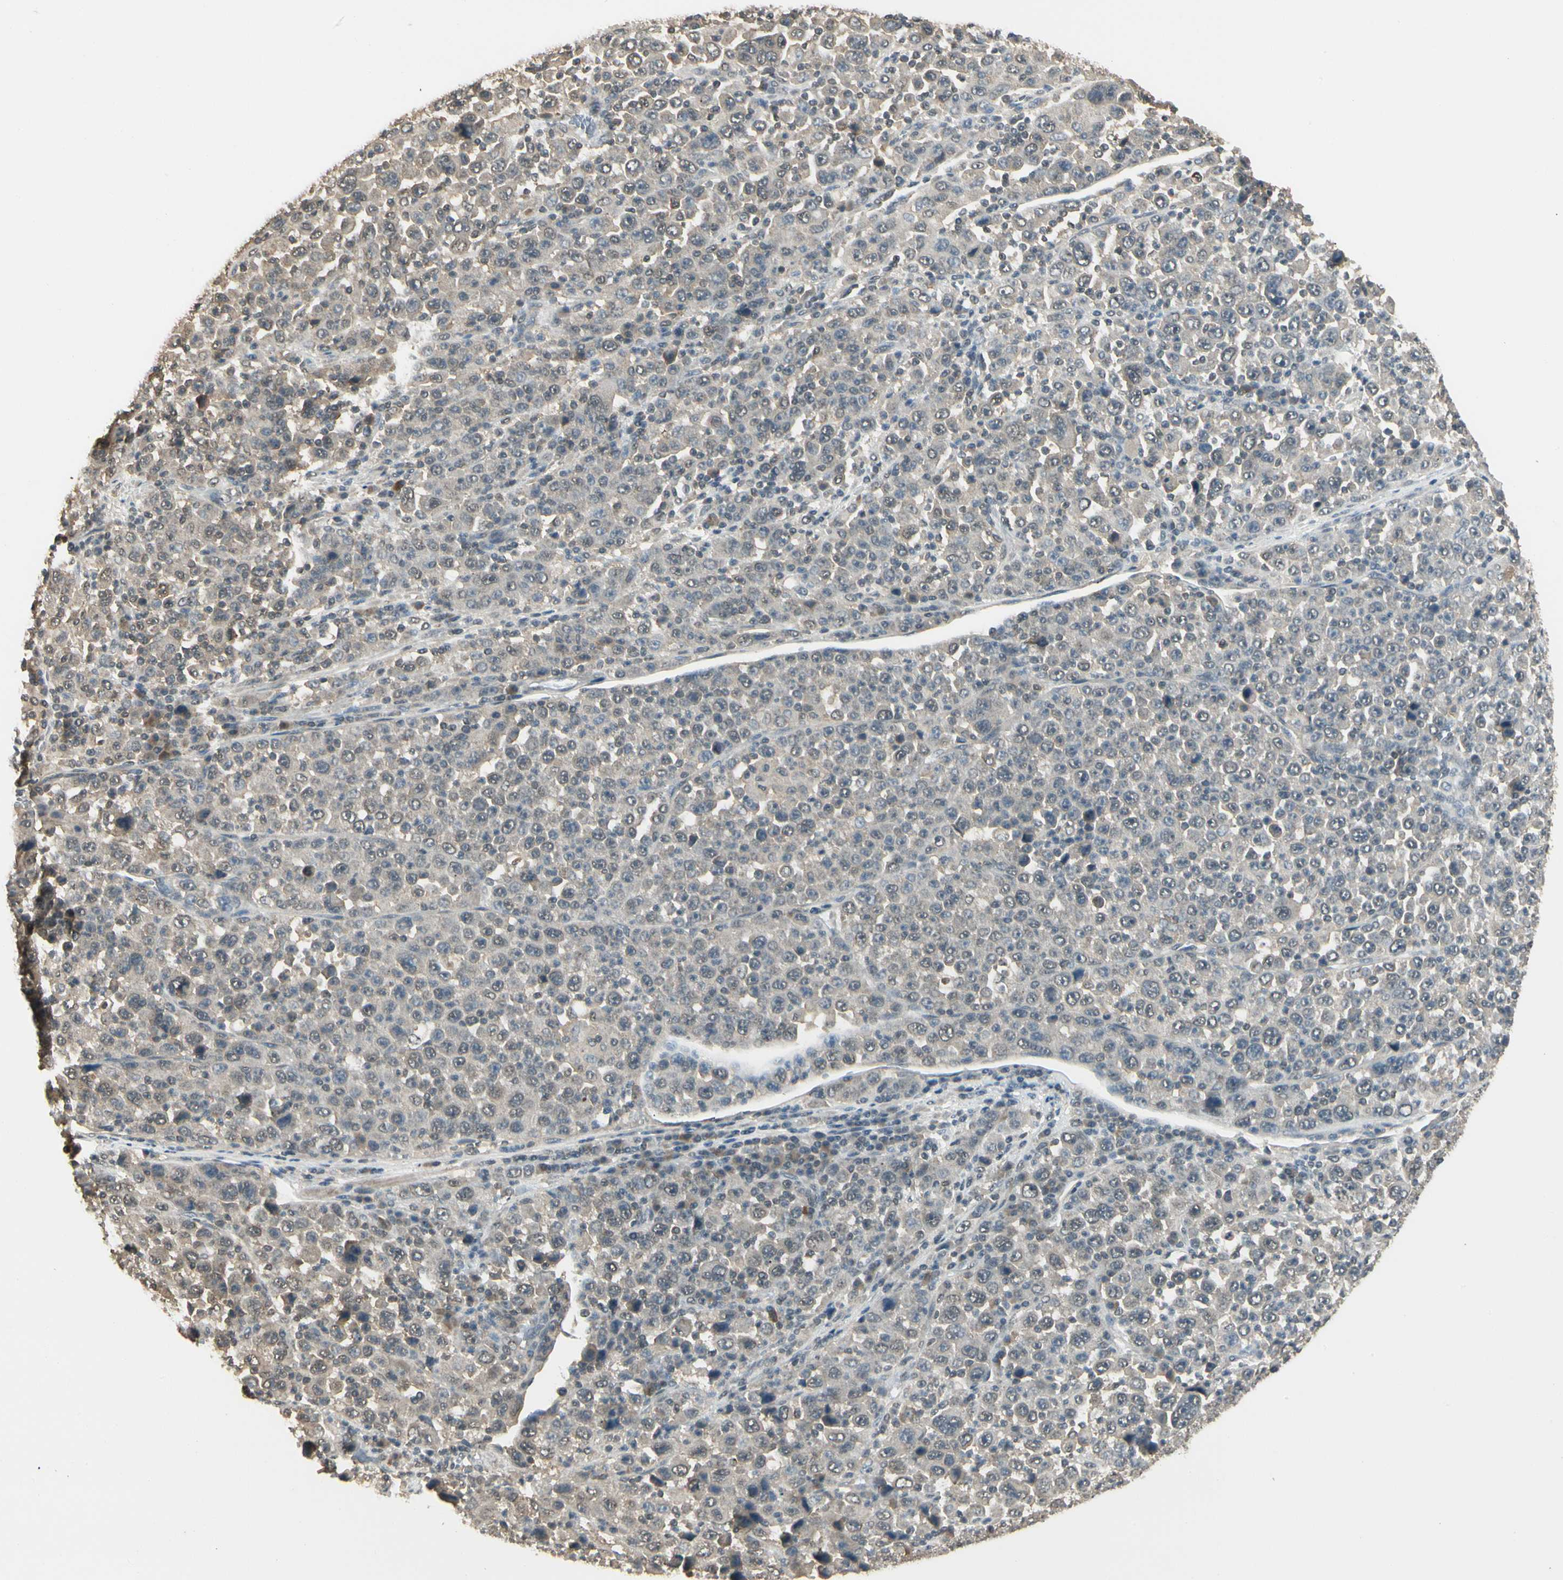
{"staining": {"intensity": "weak", "quantity": "25%-75%", "location": "cytoplasmic/membranous"}, "tissue": "stomach cancer", "cell_type": "Tumor cells", "image_type": "cancer", "snomed": [{"axis": "morphology", "description": "Normal tissue, NOS"}, {"axis": "morphology", "description": "Adenocarcinoma, NOS"}, {"axis": "topography", "description": "Stomach, upper"}, {"axis": "topography", "description": "Stomach"}], "caption": "Immunohistochemistry staining of stomach adenocarcinoma, which shows low levels of weak cytoplasmic/membranous positivity in approximately 25%-75% of tumor cells indicating weak cytoplasmic/membranous protein expression. The staining was performed using DAB (3,3'-diaminobenzidine) (brown) for protein detection and nuclei were counterstained in hematoxylin (blue).", "gene": "SGCA", "patient": {"sex": "male", "age": 59}}